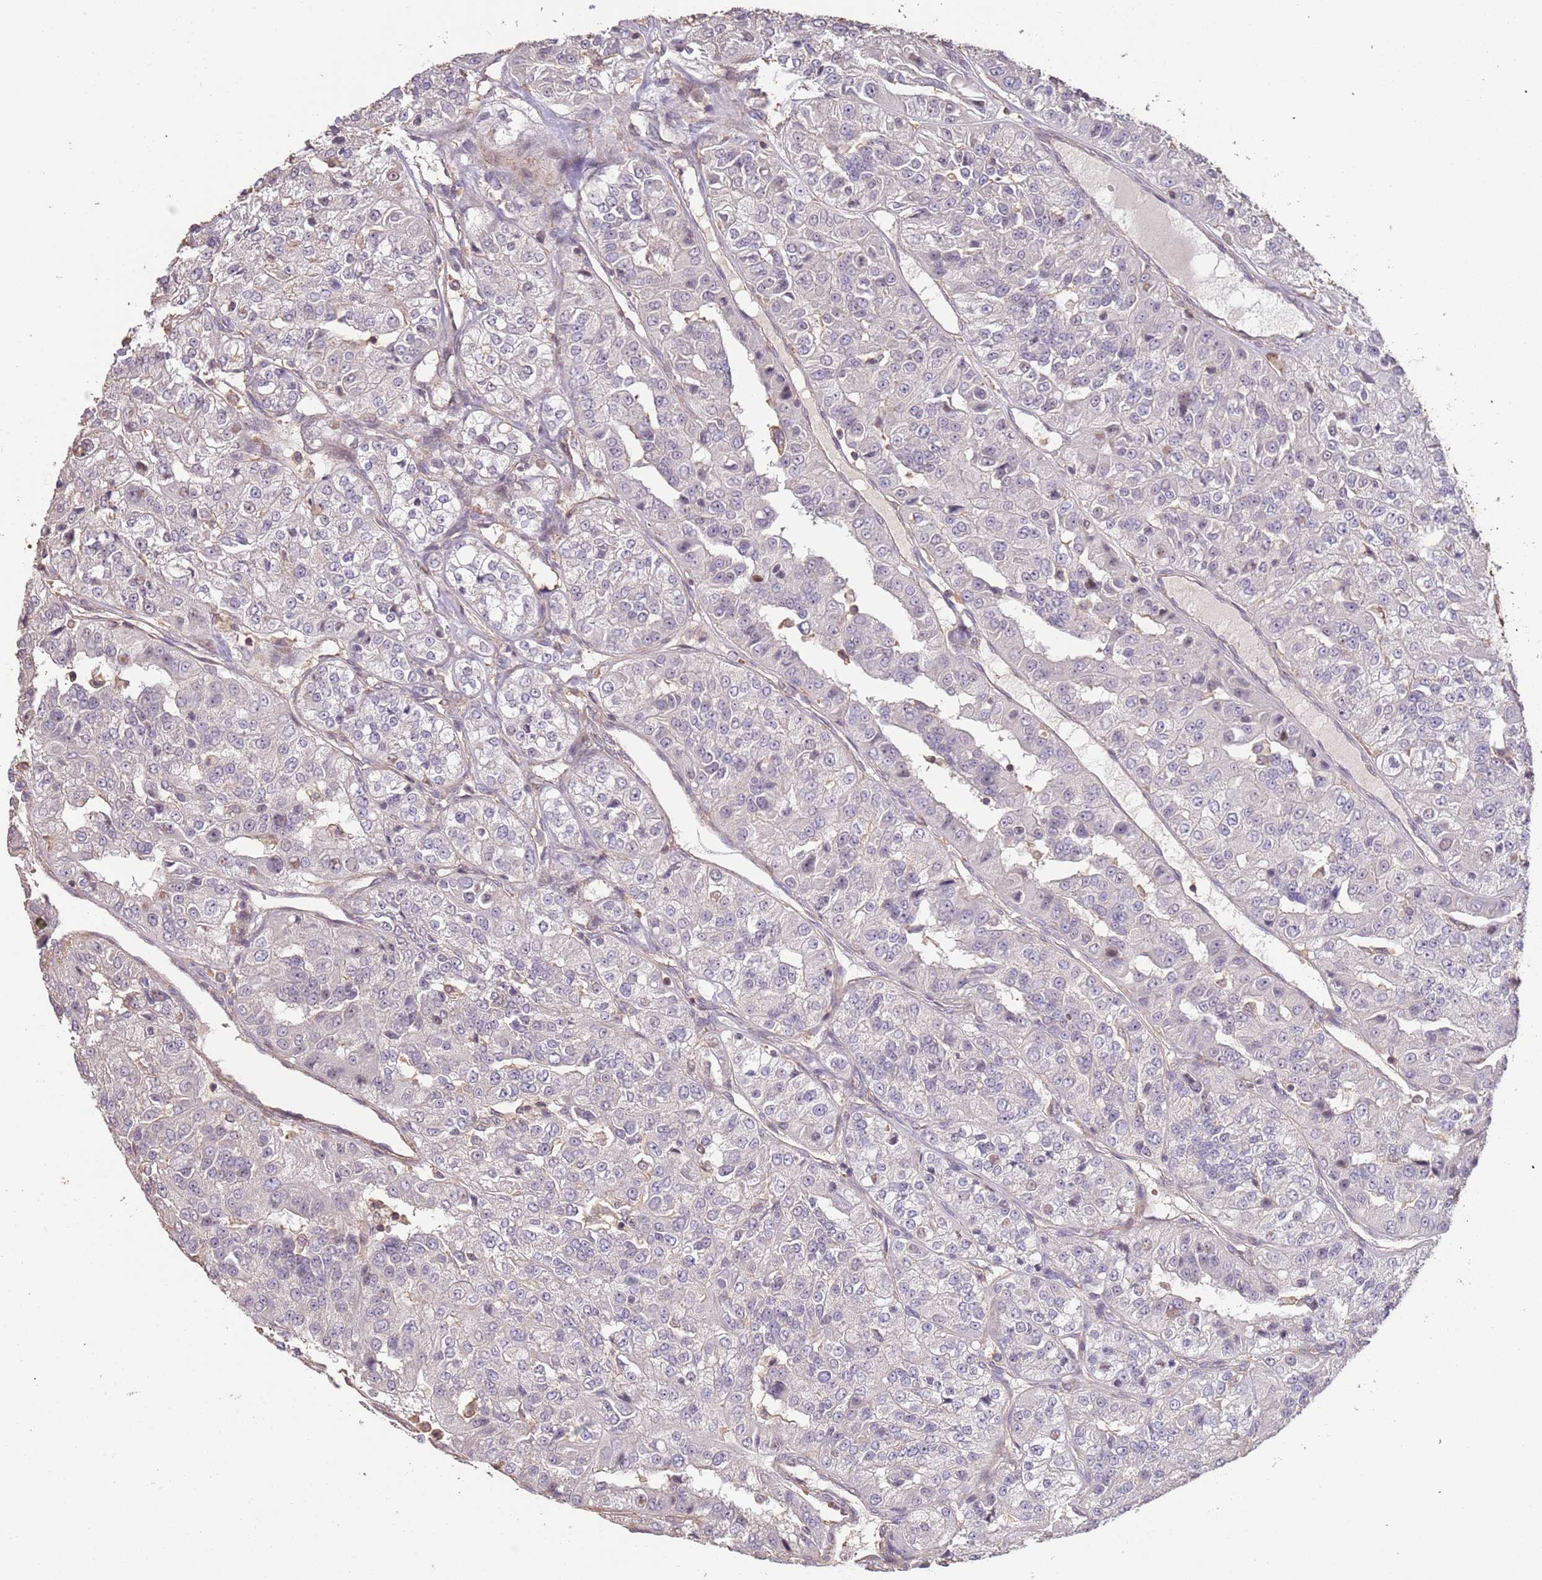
{"staining": {"intensity": "negative", "quantity": "none", "location": "none"}, "tissue": "renal cancer", "cell_type": "Tumor cells", "image_type": "cancer", "snomed": [{"axis": "morphology", "description": "Adenocarcinoma, NOS"}, {"axis": "topography", "description": "Kidney"}], "caption": "The histopathology image reveals no significant positivity in tumor cells of renal cancer.", "gene": "ADTRP", "patient": {"sex": "female", "age": 63}}